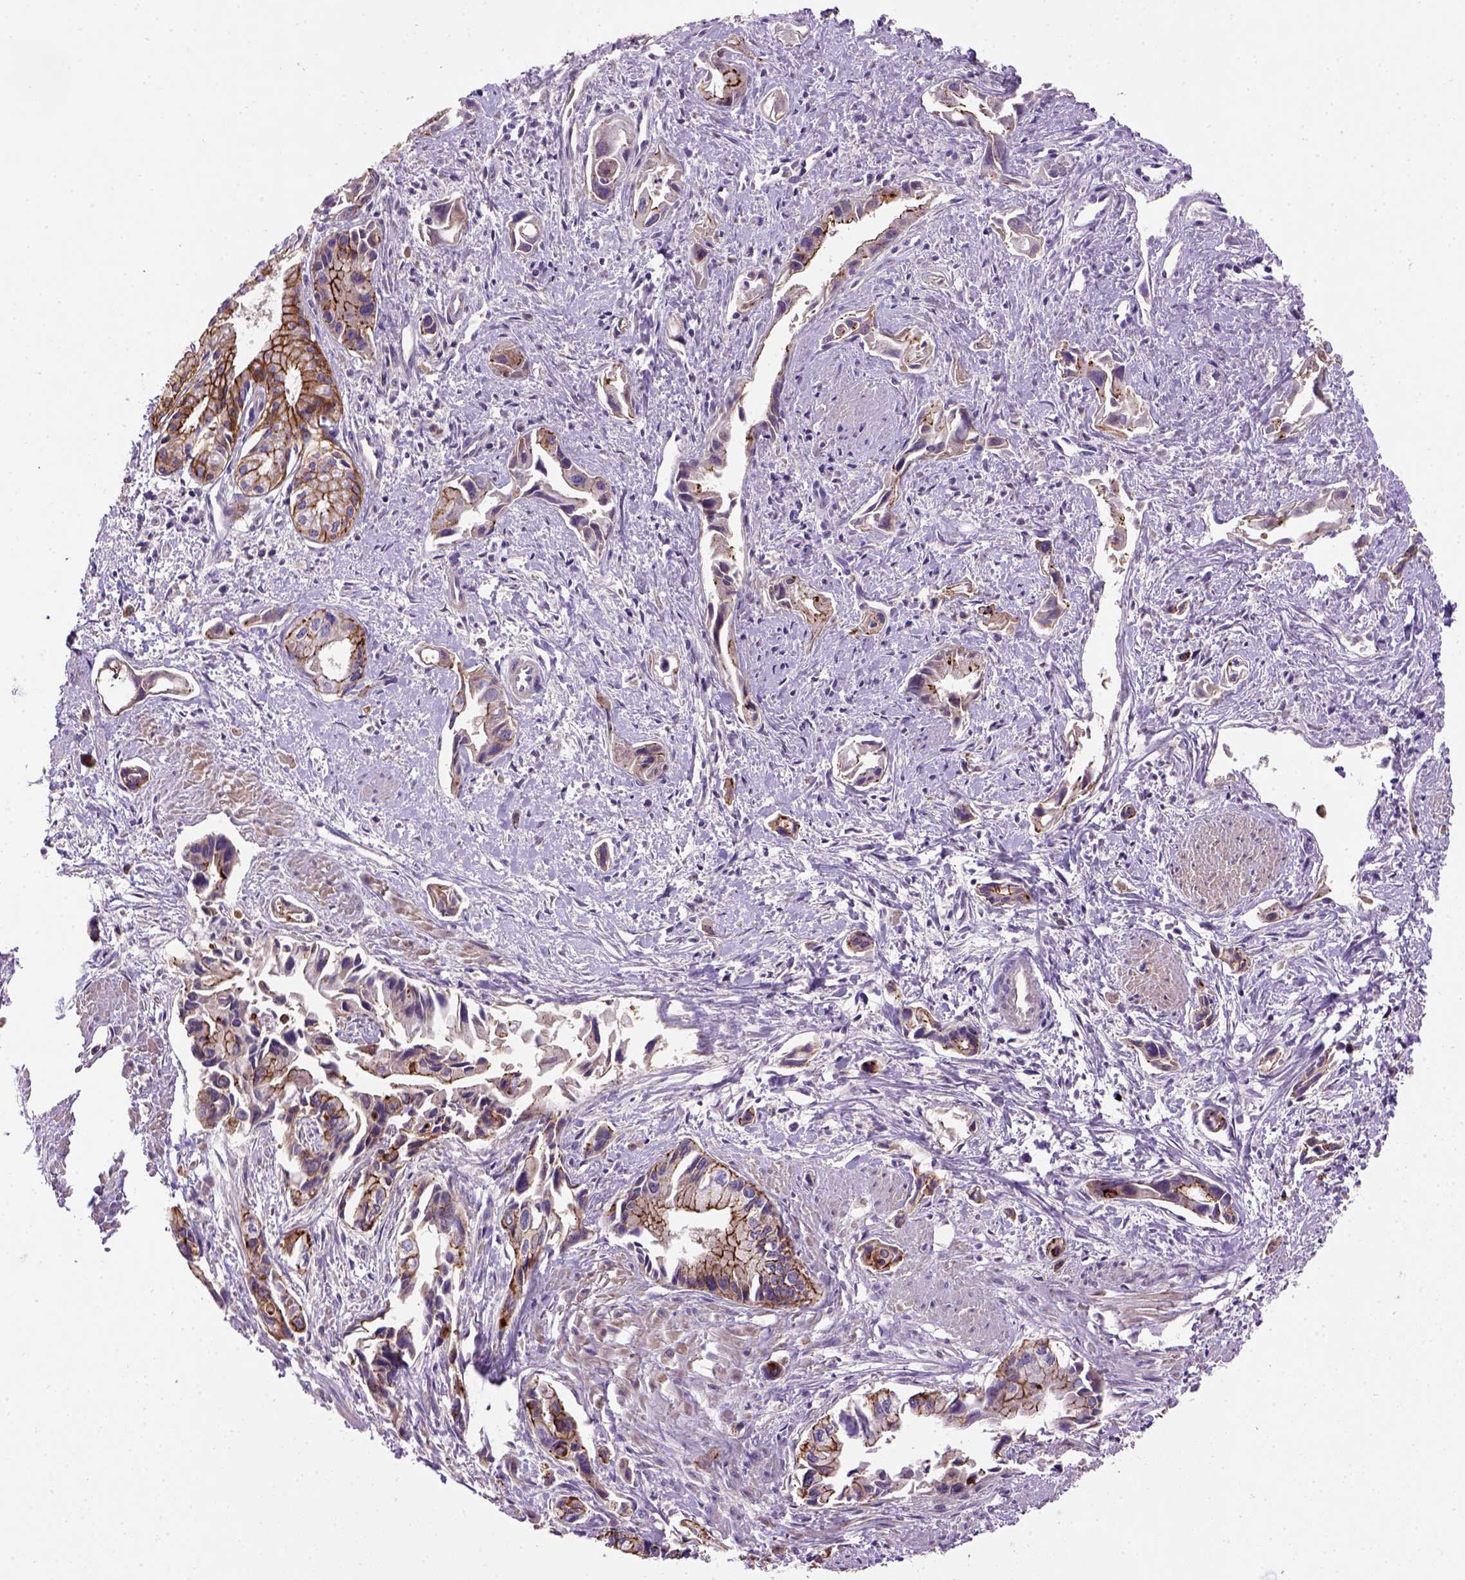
{"staining": {"intensity": "strong", "quantity": ">75%", "location": "cytoplasmic/membranous"}, "tissue": "pancreatic cancer", "cell_type": "Tumor cells", "image_type": "cancer", "snomed": [{"axis": "morphology", "description": "Adenocarcinoma, NOS"}, {"axis": "topography", "description": "Pancreas"}], "caption": "Tumor cells show high levels of strong cytoplasmic/membranous staining in about >75% of cells in human adenocarcinoma (pancreatic).", "gene": "CDH1", "patient": {"sex": "female", "age": 61}}